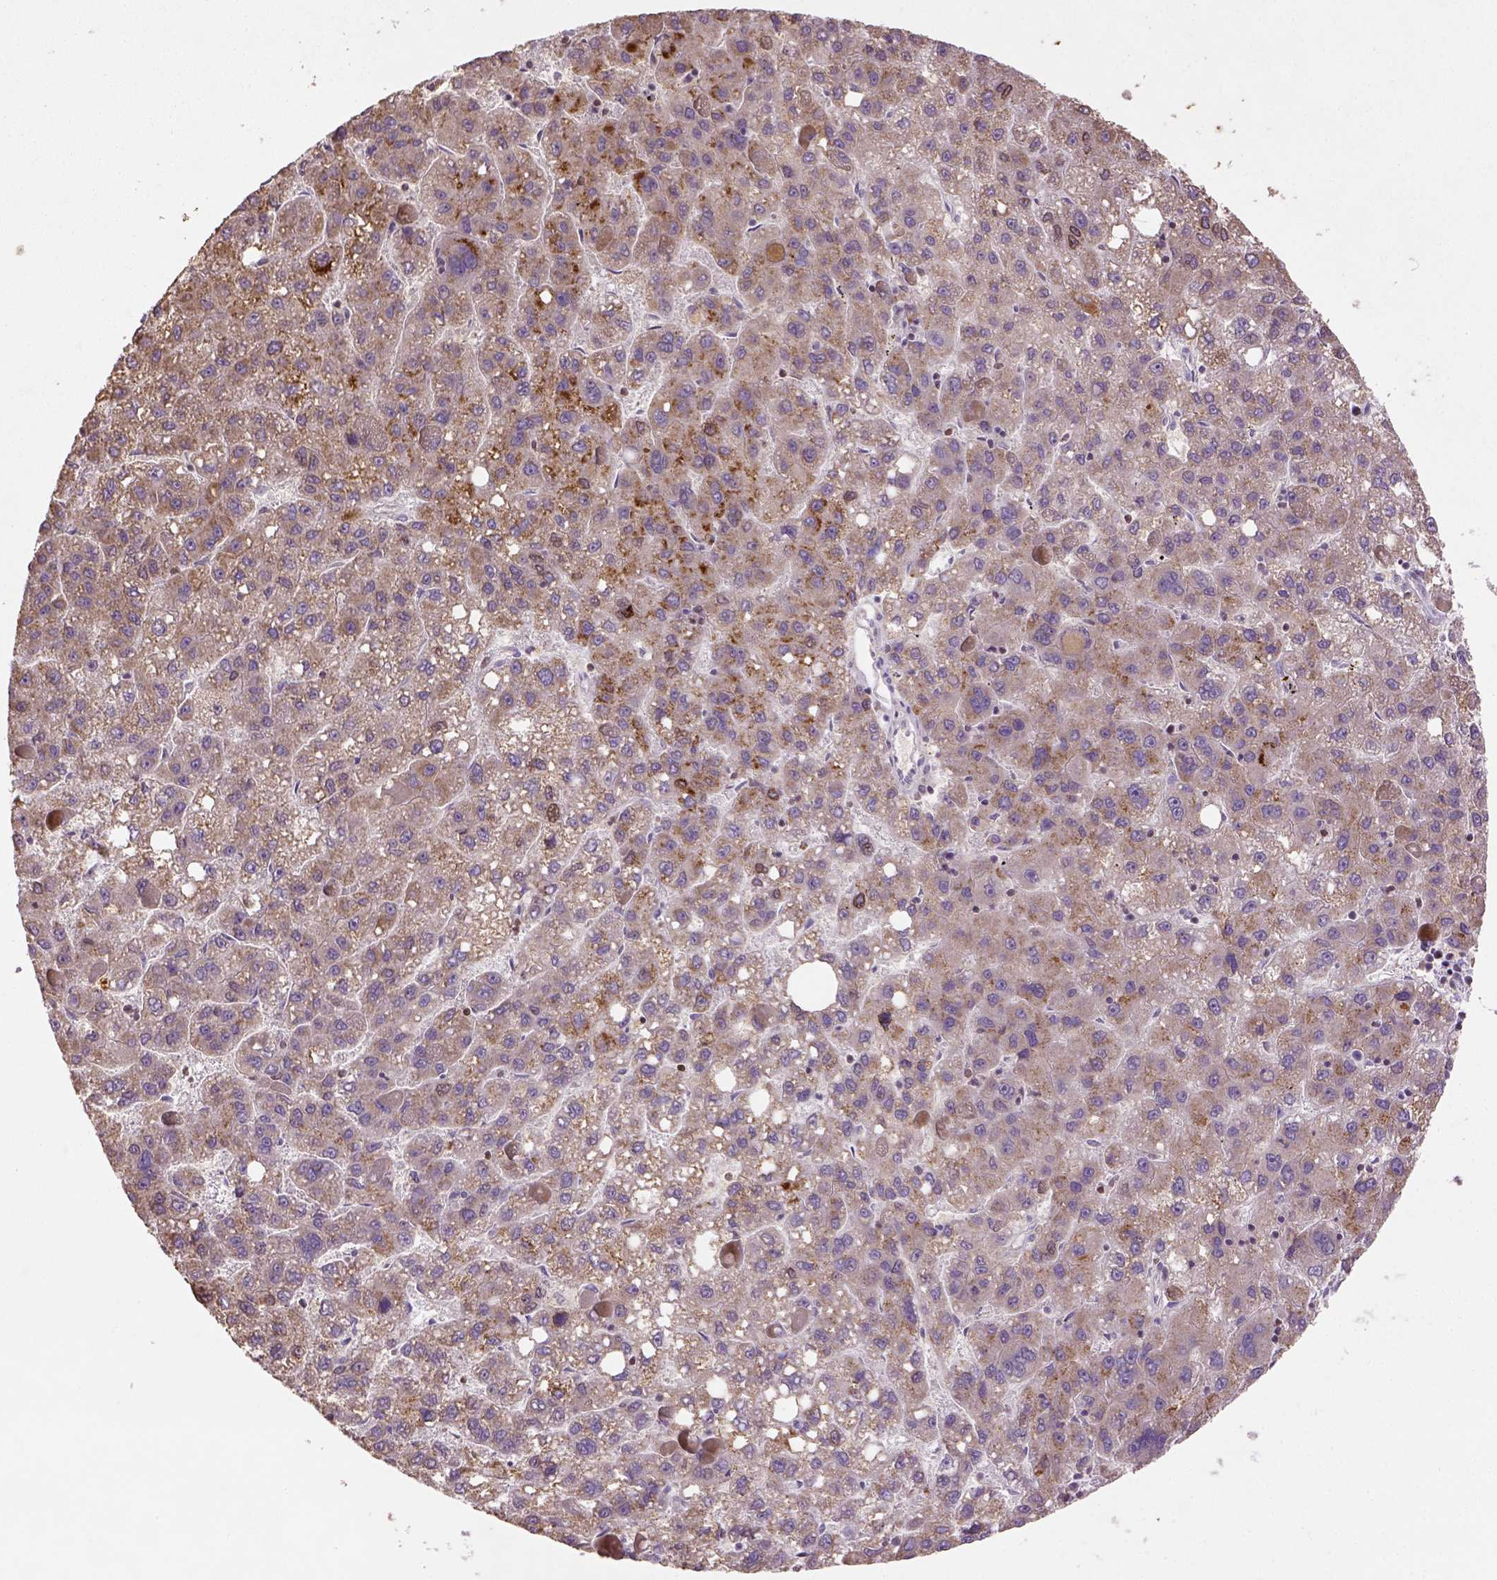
{"staining": {"intensity": "moderate", "quantity": ">75%", "location": "cytoplasmic/membranous"}, "tissue": "liver cancer", "cell_type": "Tumor cells", "image_type": "cancer", "snomed": [{"axis": "morphology", "description": "Carcinoma, Hepatocellular, NOS"}, {"axis": "topography", "description": "Liver"}], "caption": "This is a photomicrograph of immunohistochemistry staining of hepatocellular carcinoma (liver), which shows moderate expression in the cytoplasmic/membranous of tumor cells.", "gene": "NUDT3", "patient": {"sex": "female", "age": 82}}